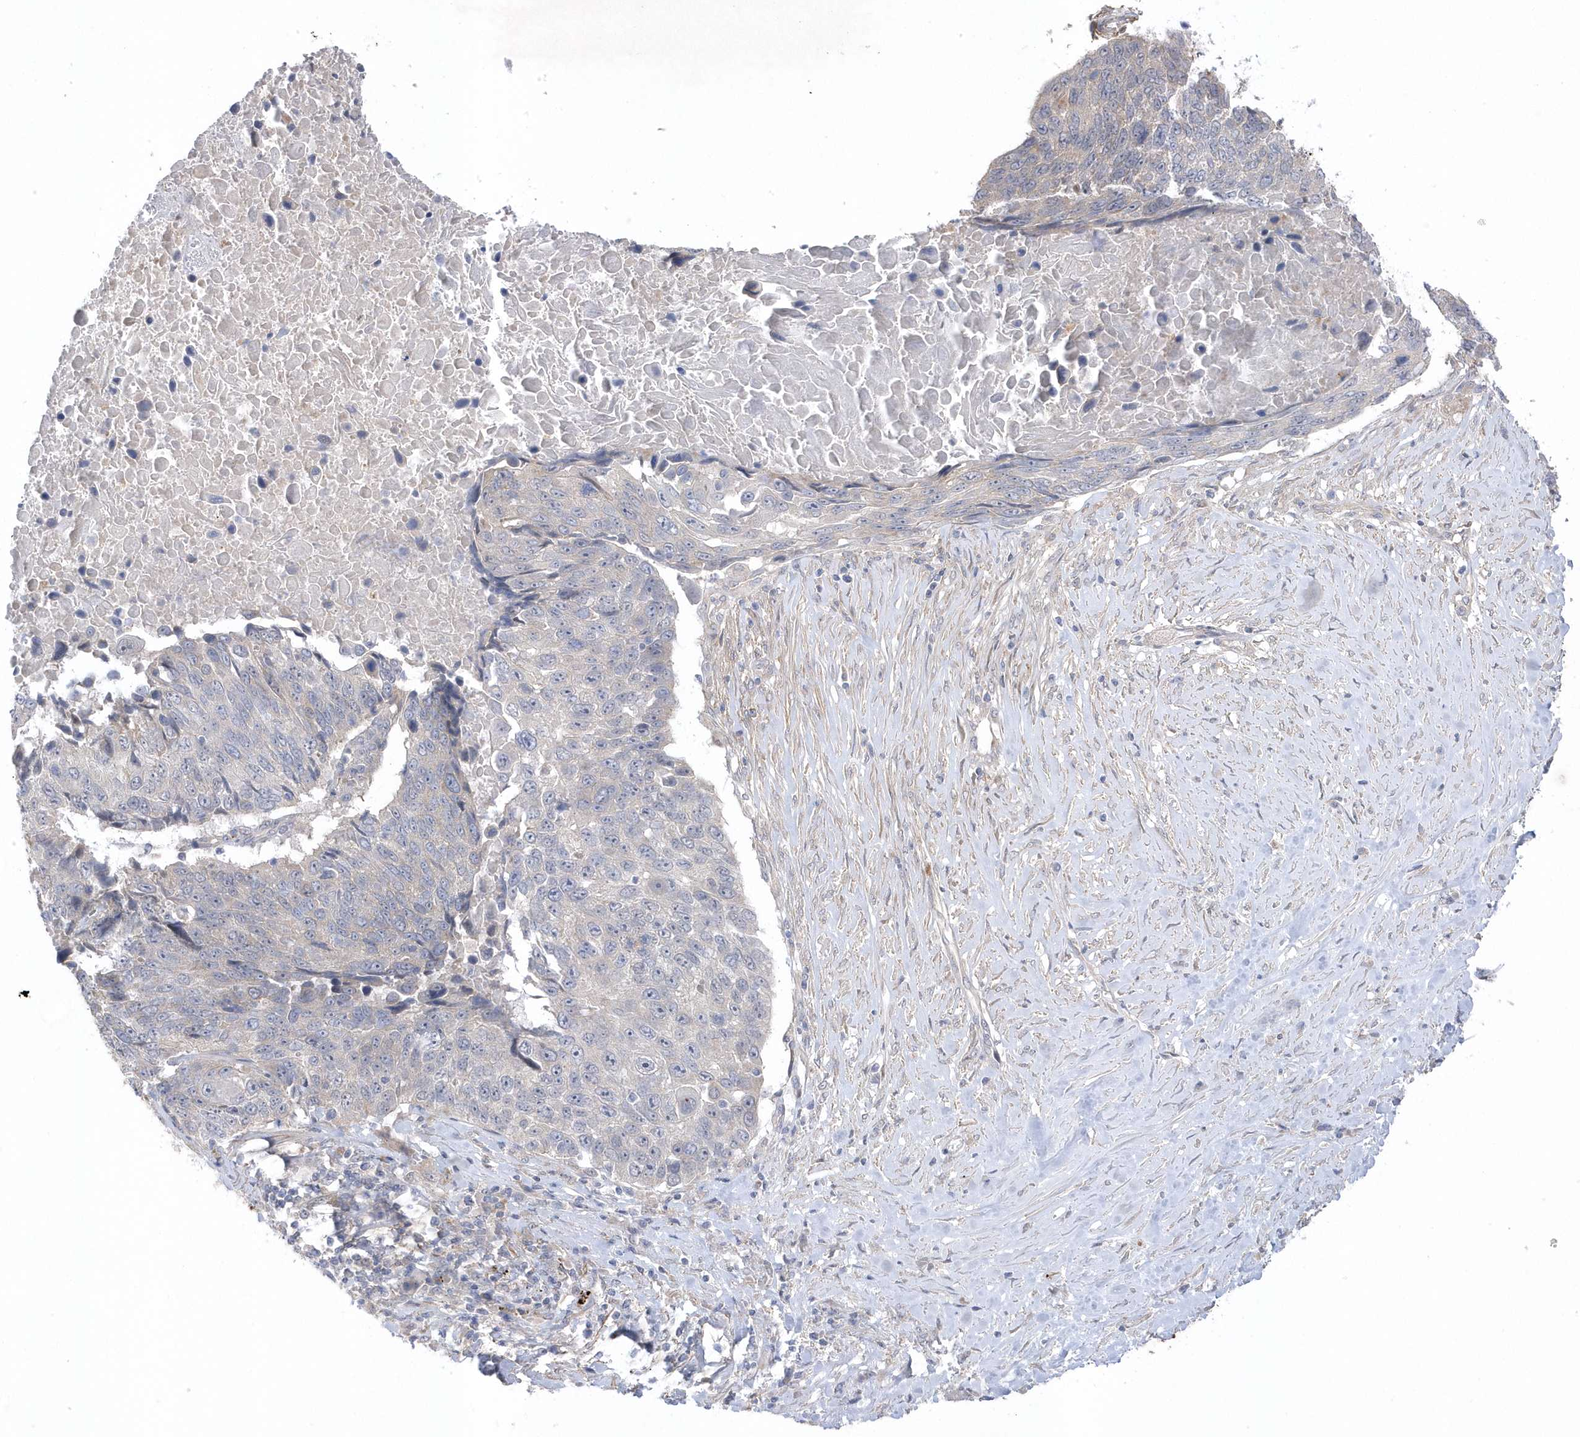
{"staining": {"intensity": "negative", "quantity": "none", "location": "none"}, "tissue": "lung cancer", "cell_type": "Tumor cells", "image_type": "cancer", "snomed": [{"axis": "morphology", "description": "Squamous cell carcinoma, NOS"}, {"axis": "topography", "description": "Lung"}], "caption": "Immunohistochemistry (IHC) image of lung cancer stained for a protein (brown), which shows no expression in tumor cells.", "gene": "ANAPC1", "patient": {"sex": "male", "age": 66}}